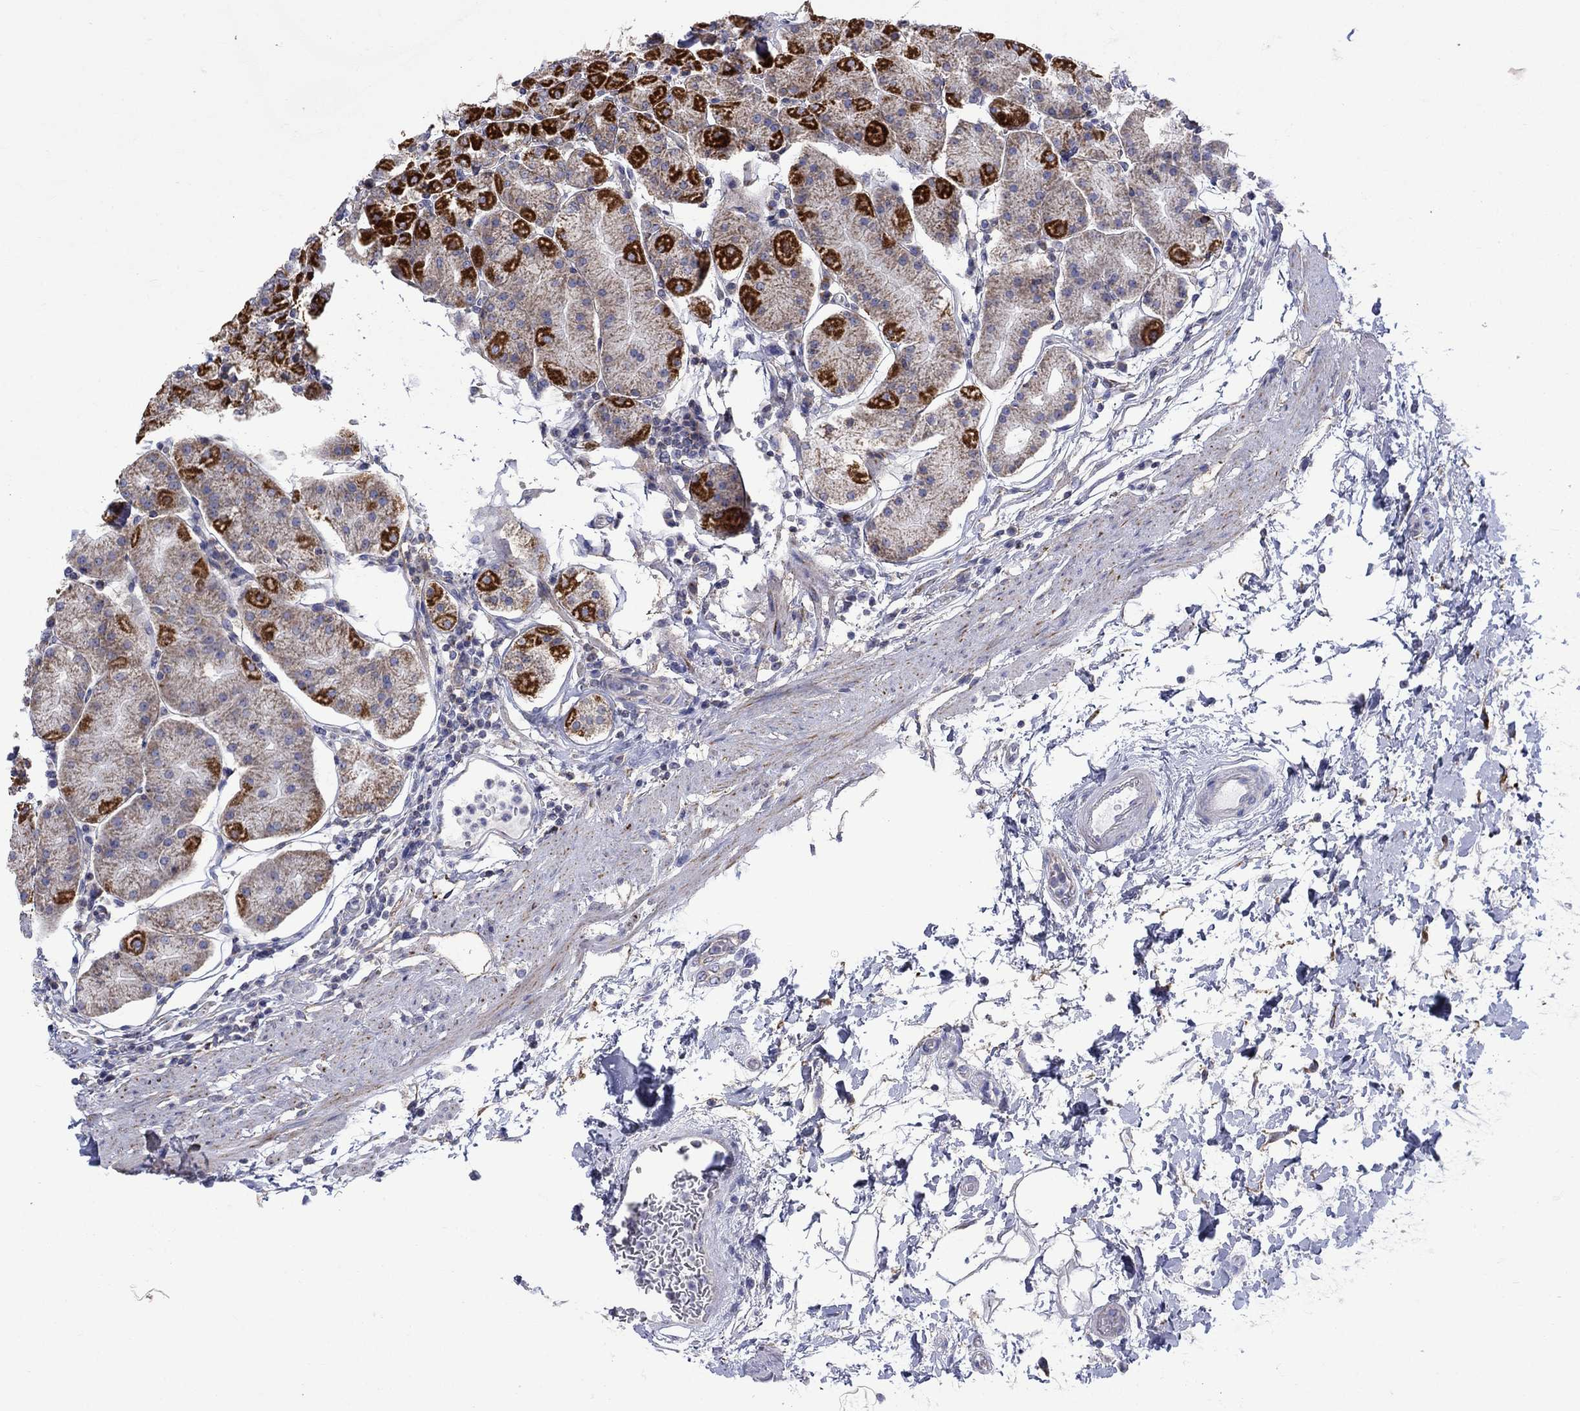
{"staining": {"intensity": "strong", "quantity": "25%-75%", "location": "cytoplasmic/membranous"}, "tissue": "stomach", "cell_type": "Glandular cells", "image_type": "normal", "snomed": [{"axis": "morphology", "description": "Normal tissue, NOS"}, {"axis": "topography", "description": "Stomach"}], "caption": "Protein expression analysis of benign stomach reveals strong cytoplasmic/membranous staining in approximately 25%-75% of glandular cells. The staining was performed using DAB (3,3'-diaminobenzidine), with brown indicating positive protein expression. Nuclei are stained blue with hematoxylin.", "gene": "CISD1", "patient": {"sex": "male", "age": 54}}